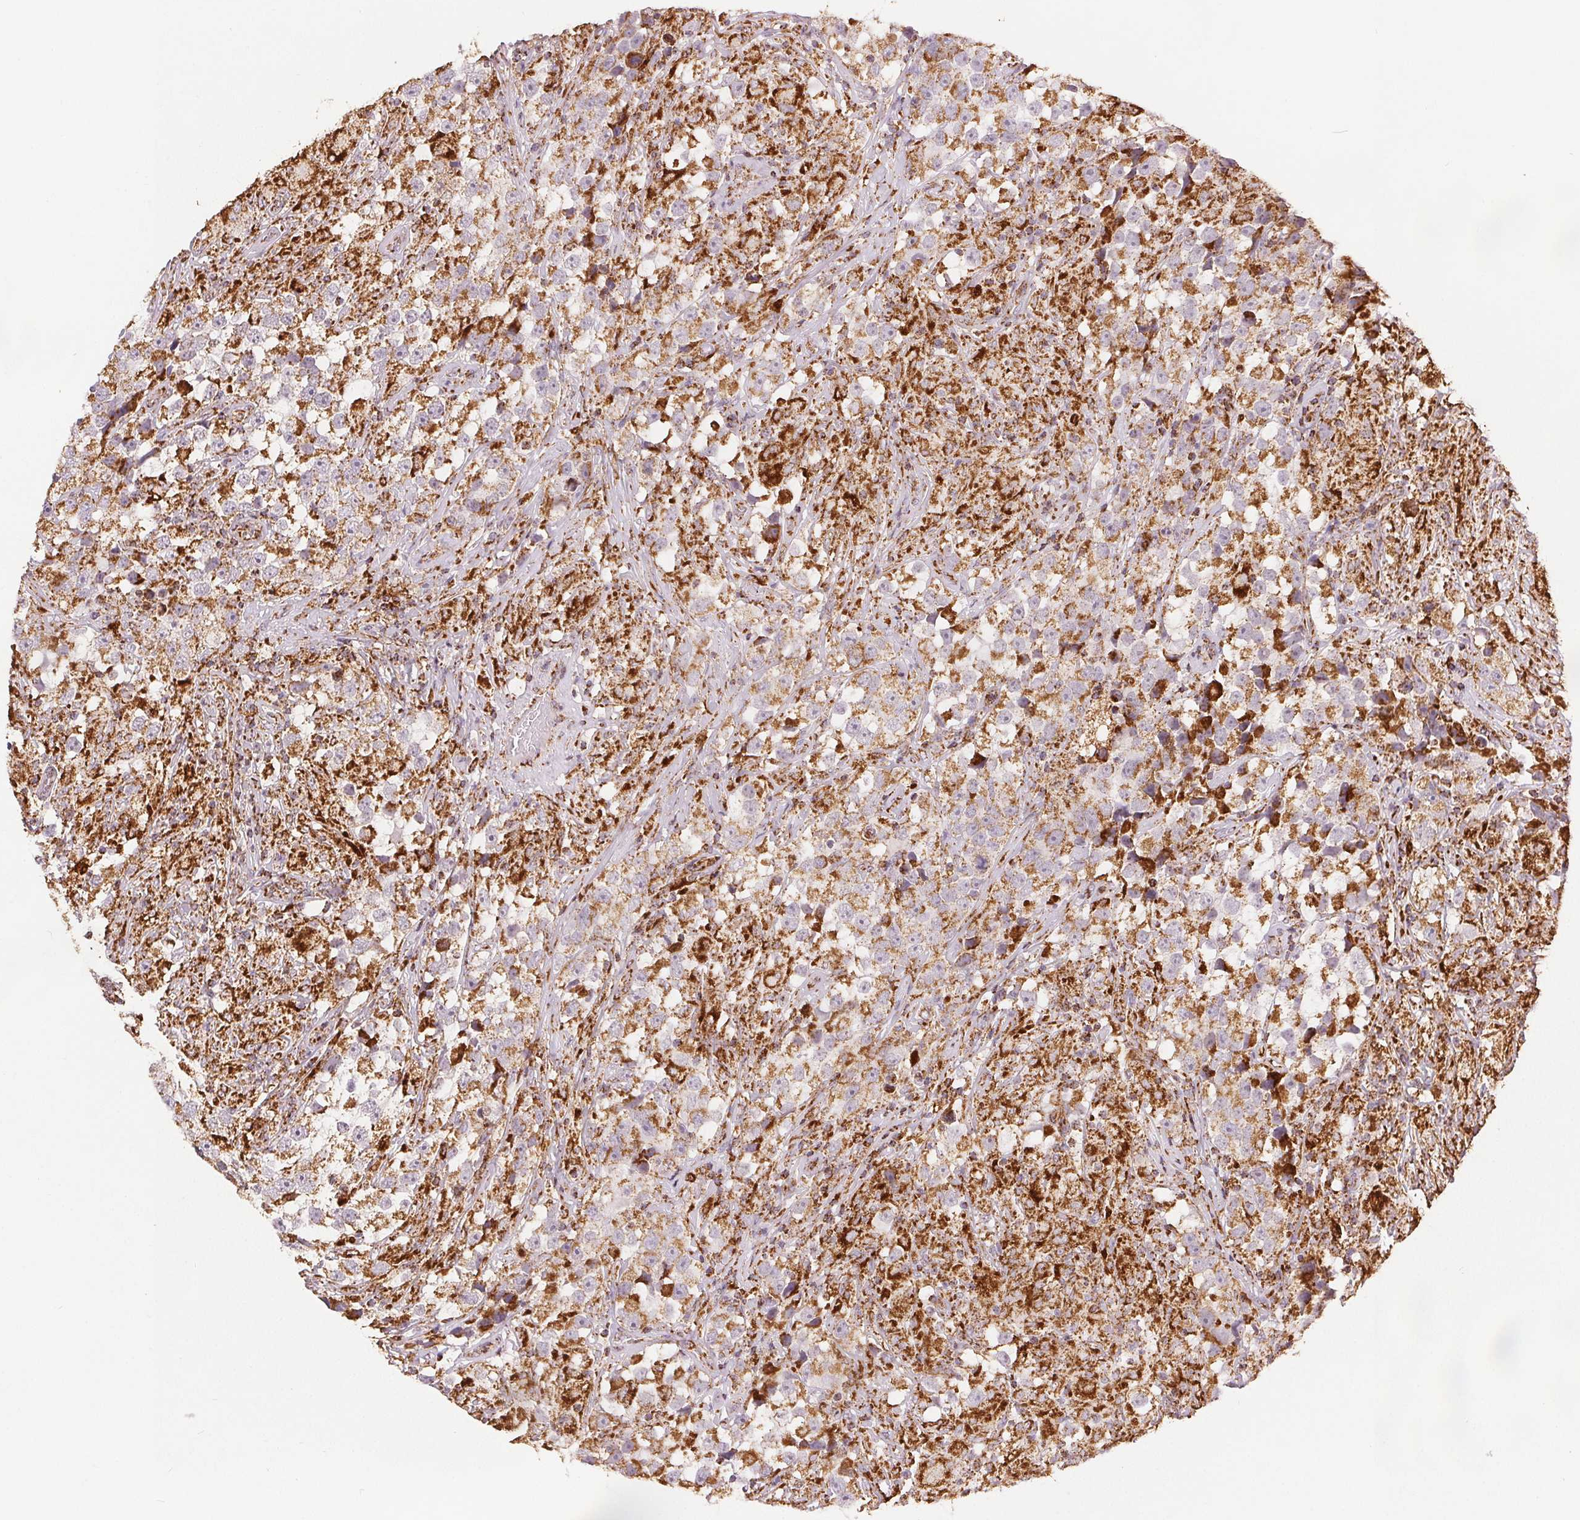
{"staining": {"intensity": "moderate", "quantity": ">75%", "location": "cytoplasmic/membranous"}, "tissue": "testis cancer", "cell_type": "Tumor cells", "image_type": "cancer", "snomed": [{"axis": "morphology", "description": "Seminoma, NOS"}, {"axis": "topography", "description": "Testis"}], "caption": "The image displays immunohistochemical staining of seminoma (testis). There is moderate cytoplasmic/membranous staining is present in approximately >75% of tumor cells. The protein of interest is stained brown, and the nuclei are stained in blue (DAB (3,3'-diaminobenzidine) IHC with brightfield microscopy, high magnification).", "gene": "SDHB", "patient": {"sex": "male", "age": 46}}